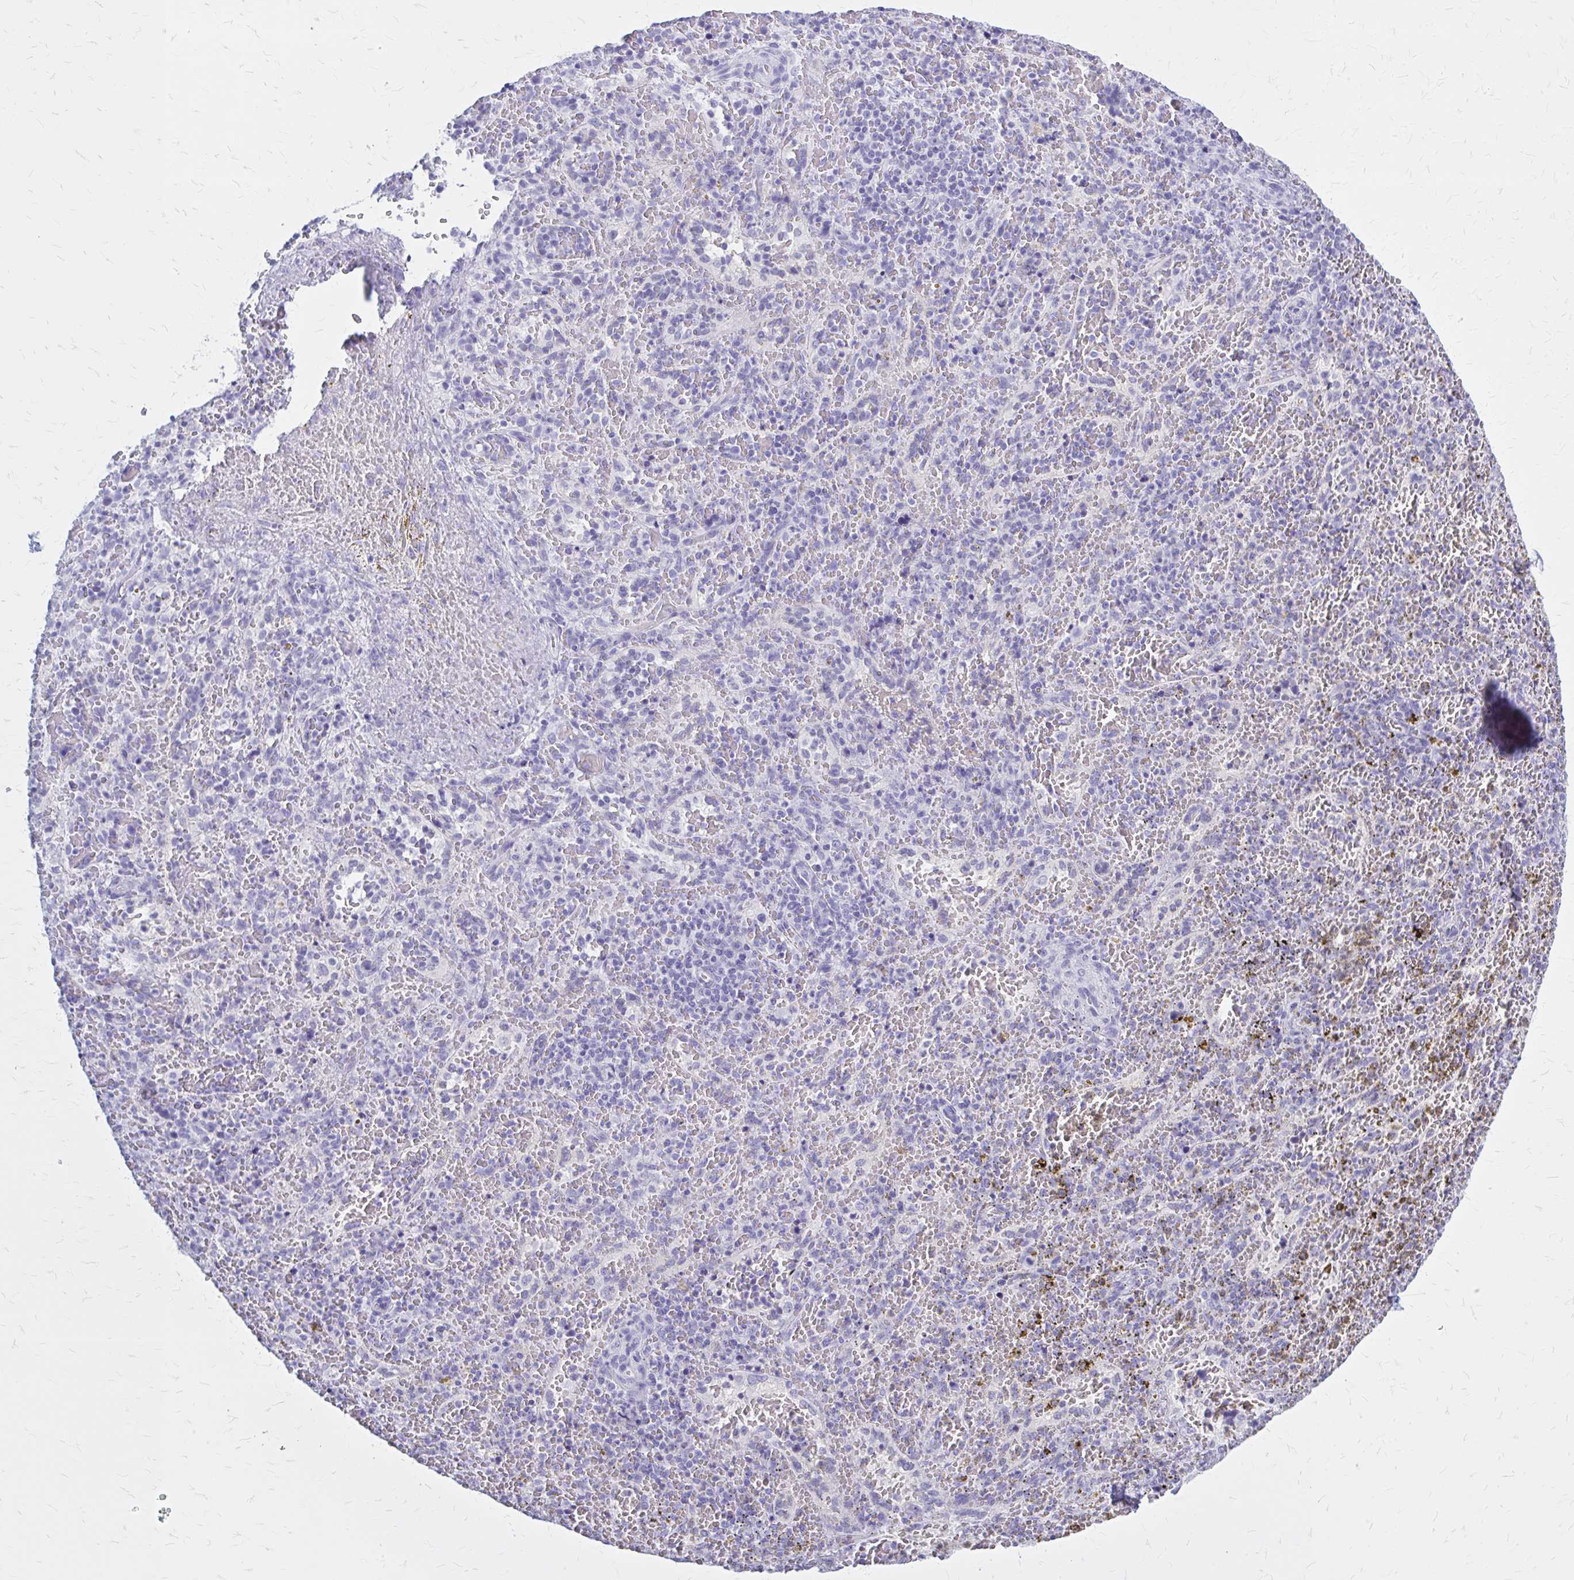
{"staining": {"intensity": "negative", "quantity": "none", "location": "none"}, "tissue": "spleen", "cell_type": "Cells in red pulp", "image_type": "normal", "snomed": [{"axis": "morphology", "description": "Normal tissue, NOS"}, {"axis": "topography", "description": "Spleen"}], "caption": "DAB (3,3'-diaminobenzidine) immunohistochemical staining of benign spleen demonstrates no significant staining in cells in red pulp.", "gene": "KLHDC7A", "patient": {"sex": "female", "age": 50}}